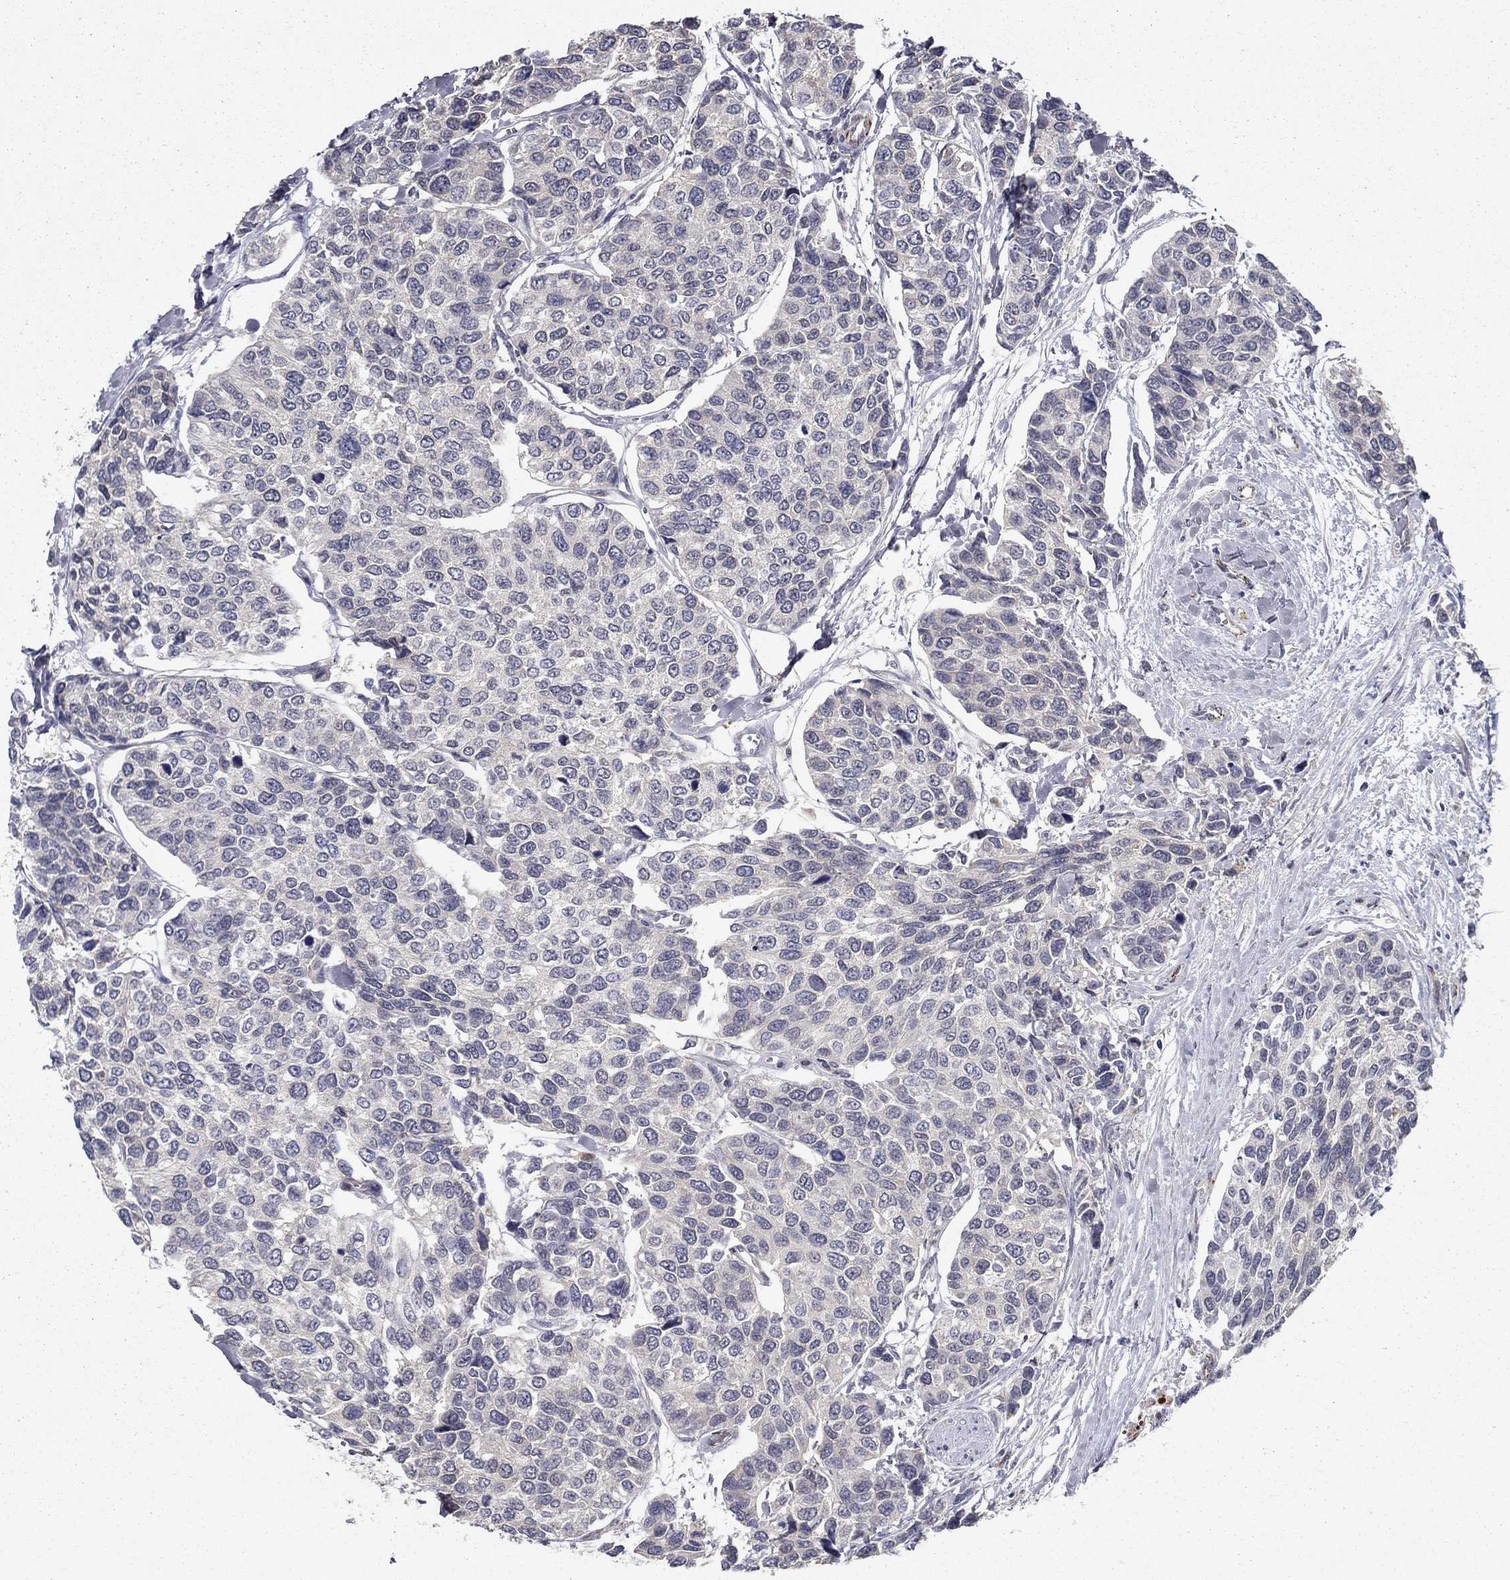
{"staining": {"intensity": "negative", "quantity": "none", "location": "none"}, "tissue": "urothelial cancer", "cell_type": "Tumor cells", "image_type": "cancer", "snomed": [{"axis": "morphology", "description": "Urothelial carcinoma, High grade"}, {"axis": "topography", "description": "Urinary bladder"}], "caption": "High power microscopy histopathology image of an immunohistochemistry photomicrograph of urothelial cancer, revealing no significant positivity in tumor cells.", "gene": "LACTB2", "patient": {"sex": "male", "age": 77}}